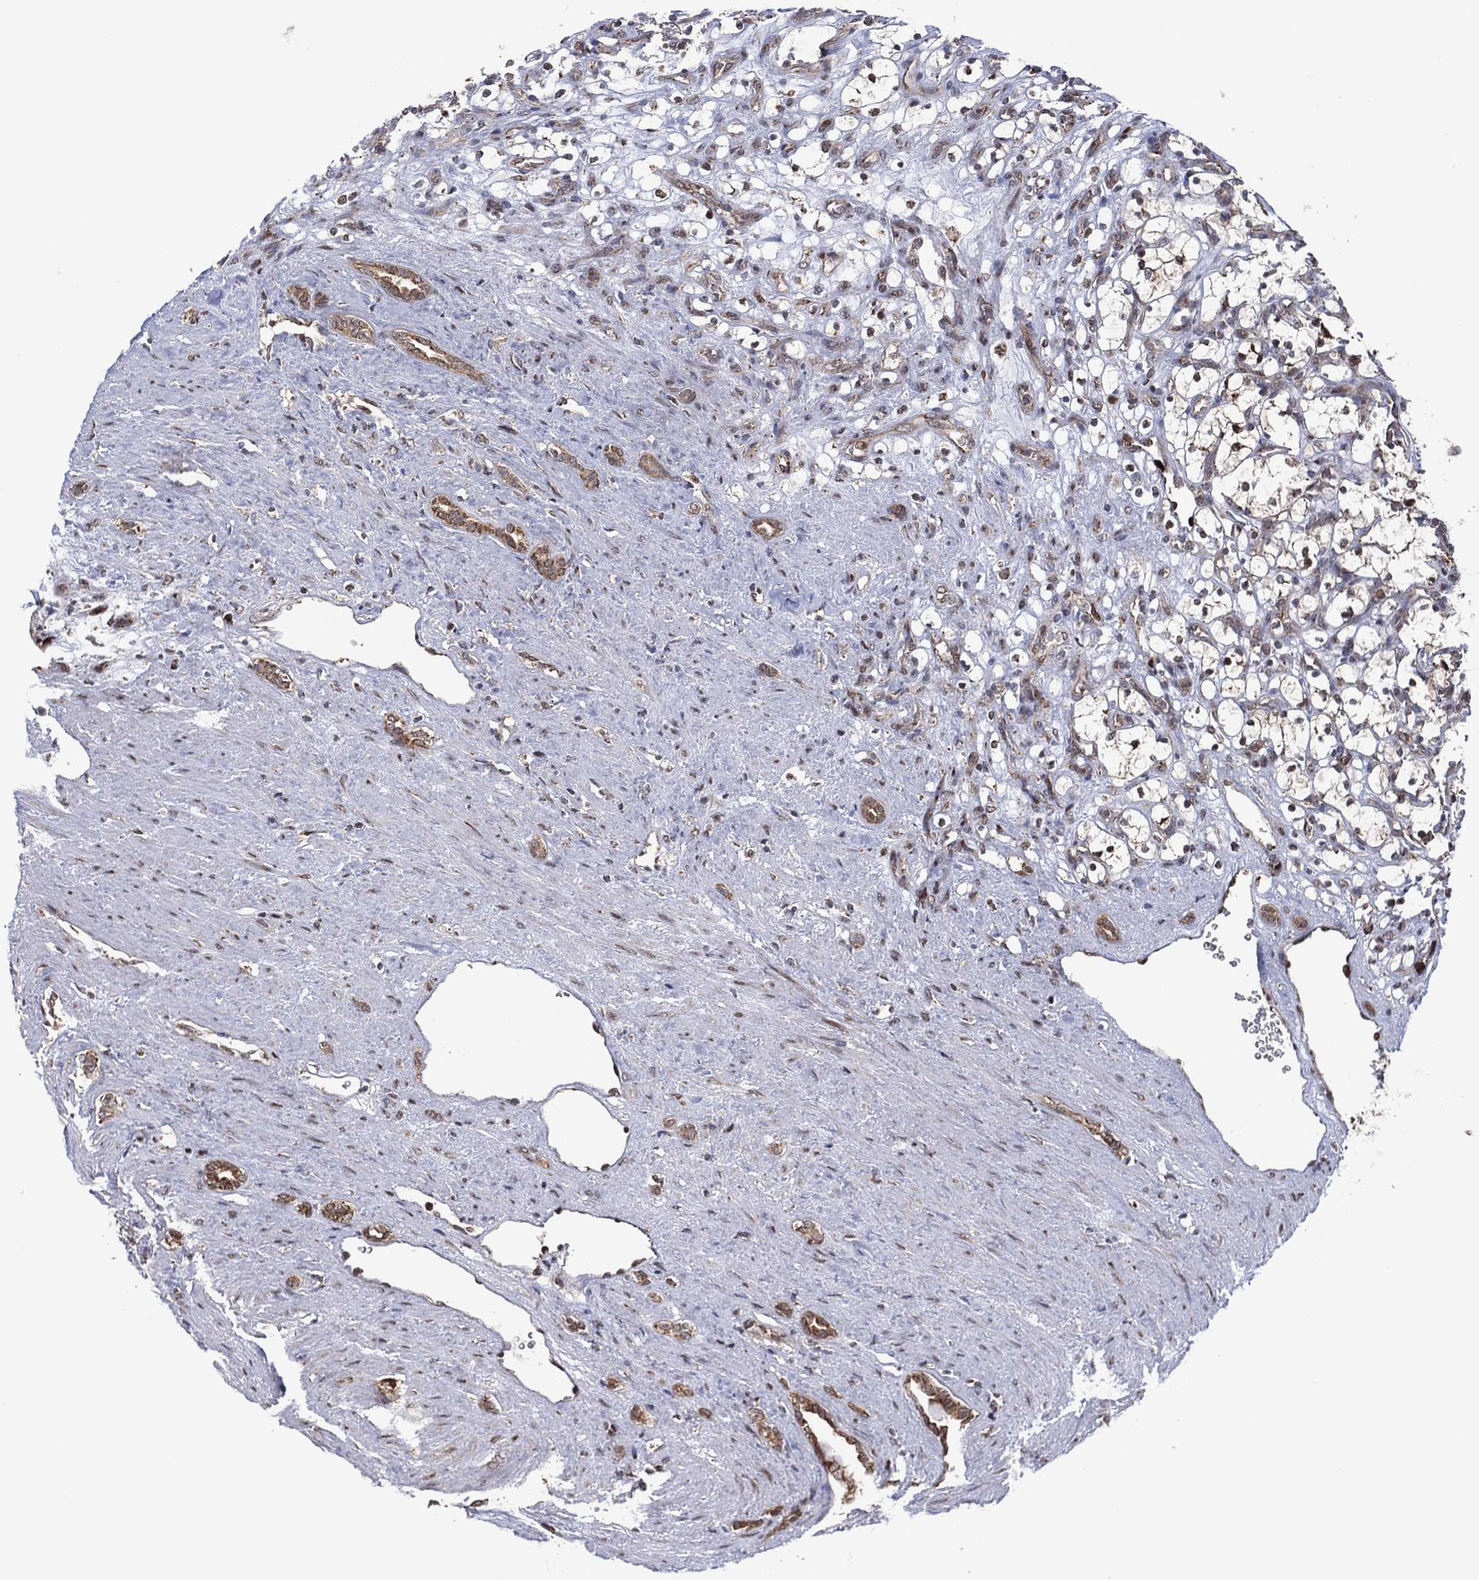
{"staining": {"intensity": "moderate", "quantity": "<25%", "location": "cytoplasmic/membranous"}, "tissue": "renal cancer", "cell_type": "Tumor cells", "image_type": "cancer", "snomed": [{"axis": "morphology", "description": "Adenocarcinoma, NOS"}, {"axis": "topography", "description": "Kidney"}], "caption": "Renal adenocarcinoma stained with a protein marker reveals moderate staining in tumor cells.", "gene": "PIDD1", "patient": {"sex": "female", "age": 69}}